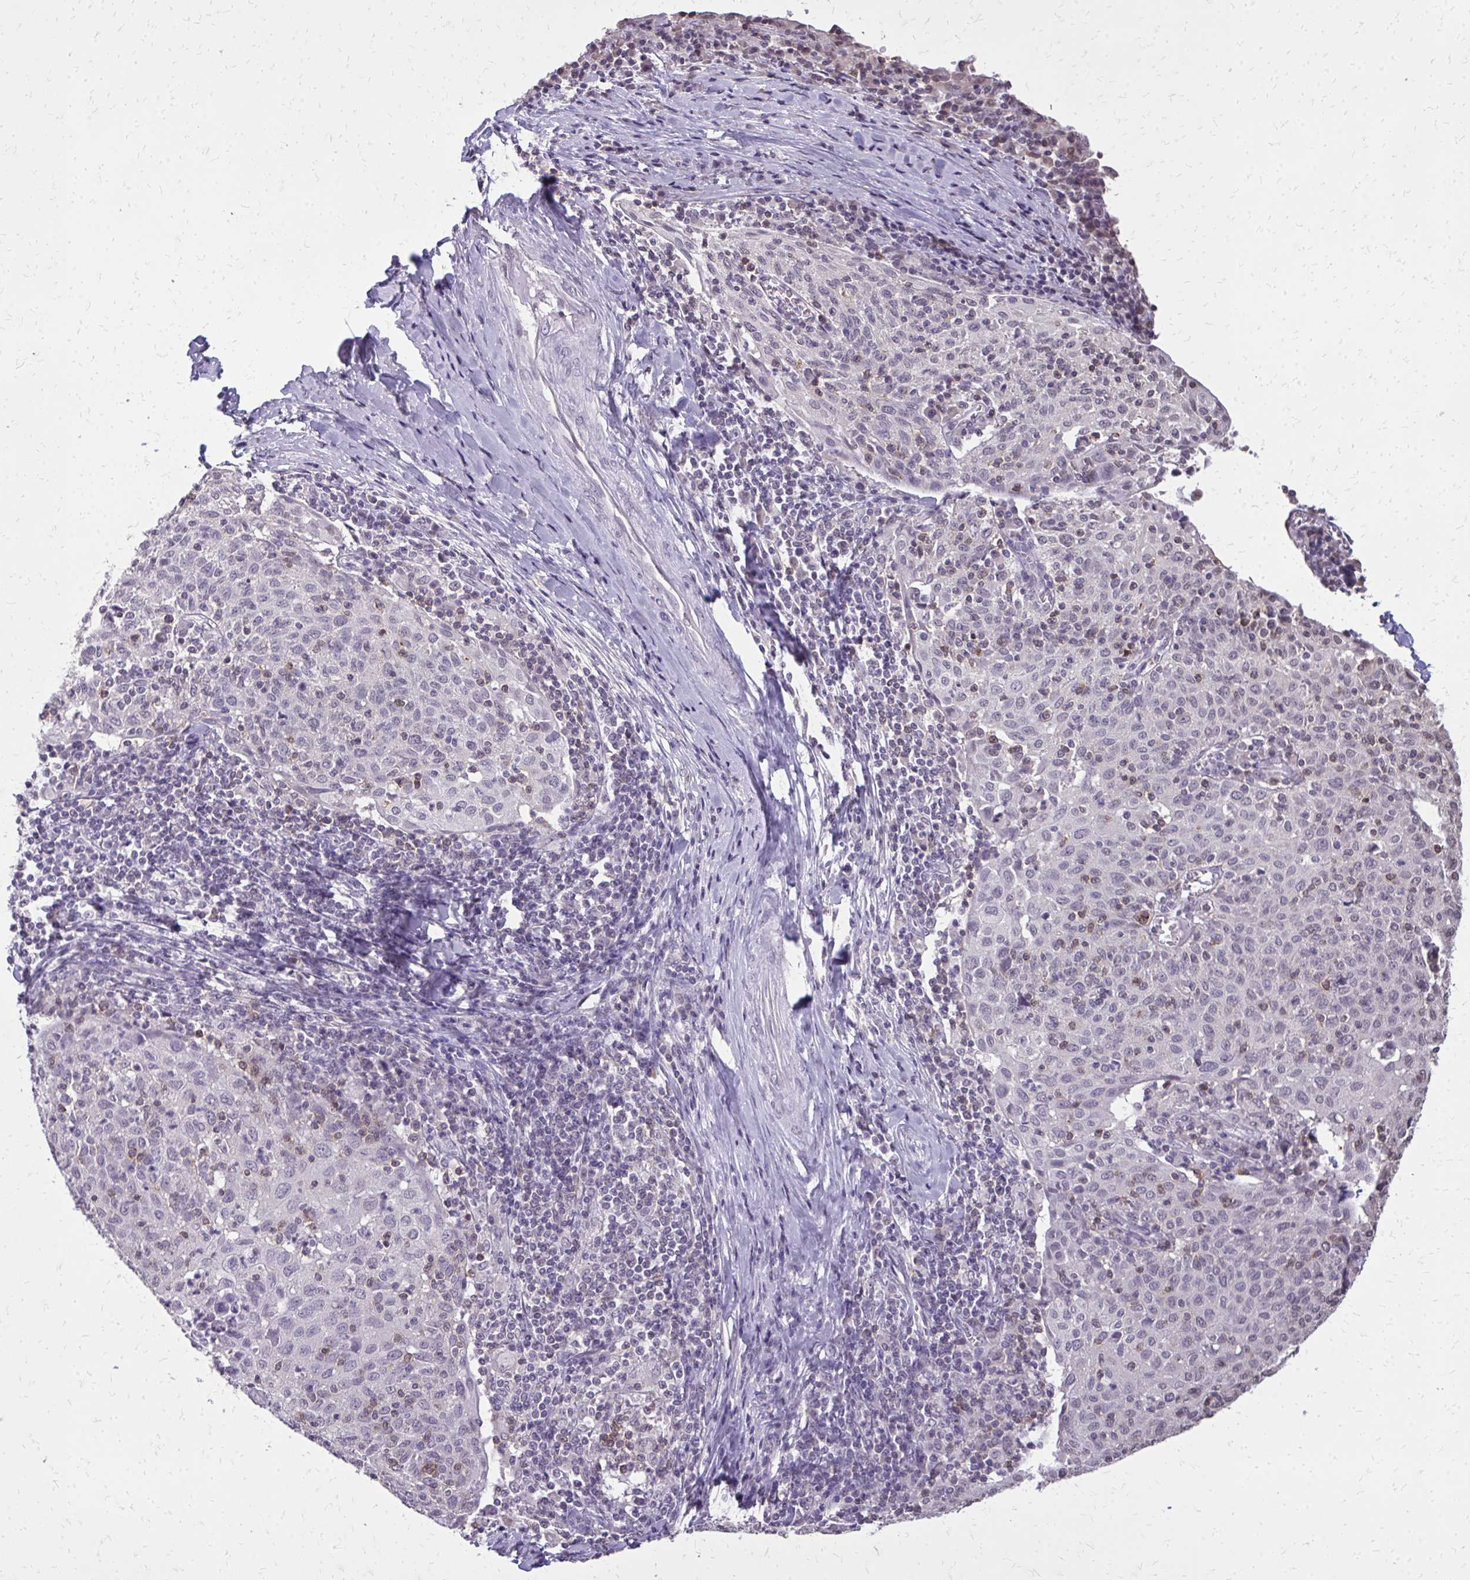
{"staining": {"intensity": "negative", "quantity": "none", "location": "none"}, "tissue": "cervical cancer", "cell_type": "Tumor cells", "image_type": "cancer", "snomed": [{"axis": "morphology", "description": "Squamous cell carcinoma, NOS"}, {"axis": "topography", "description": "Cervix"}], "caption": "This is an IHC image of human cervical cancer. There is no staining in tumor cells.", "gene": "AKAP5", "patient": {"sex": "female", "age": 52}}